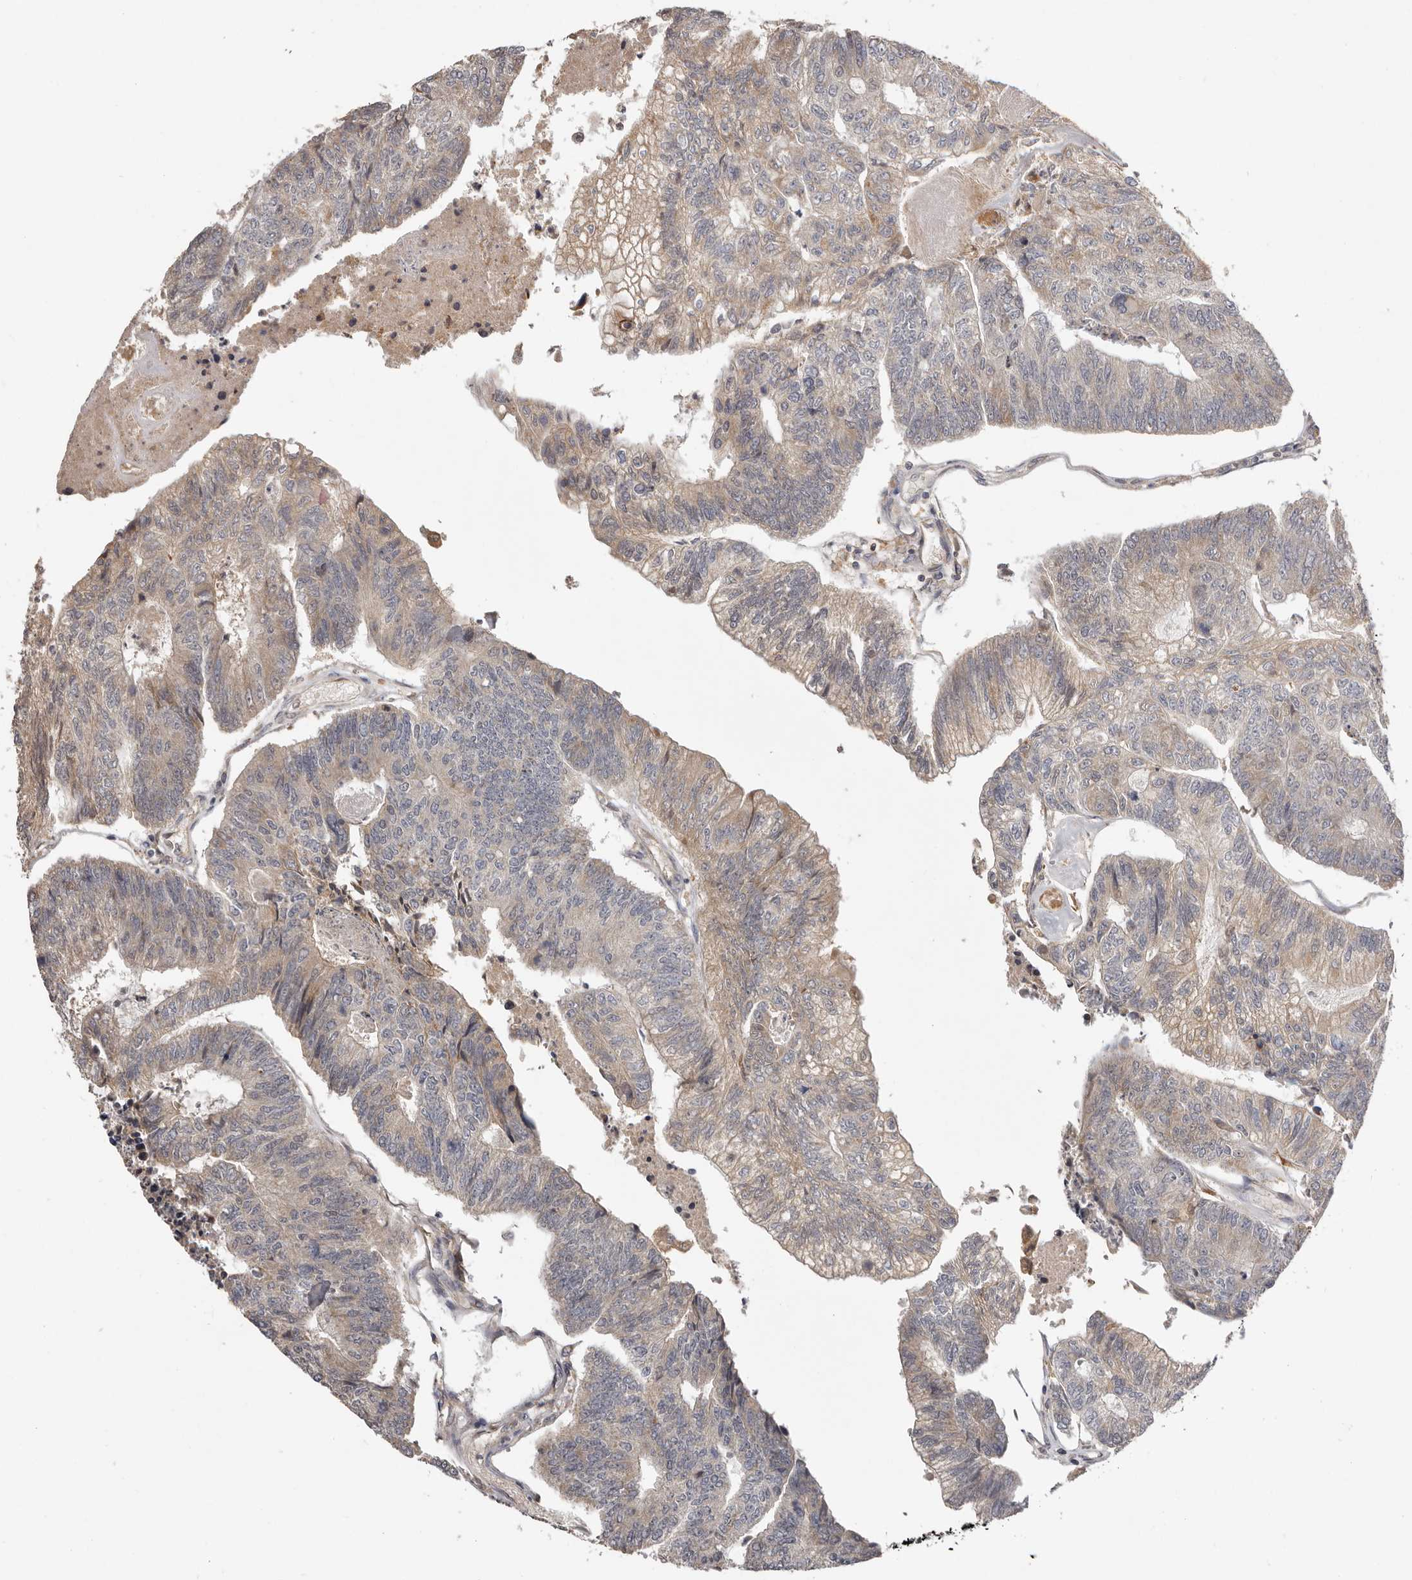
{"staining": {"intensity": "weak", "quantity": "25%-75%", "location": "cytoplasmic/membranous"}, "tissue": "colorectal cancer", "cell_type": "Tumor cells", "image_type": "cancer", "snomed": [{"axis": "morphology", "description": "Adenocarcinoma, NOS"}, {"axis": "topography", "description": "Colon"}], "caption": "Approximately 25%-75% of tumor cells in human colorectal cancer (adenocarcinoma) exhibit weak cytoplasmic/membranous protein expression as visualized by brown immunohistochemical staining.", "gene": "UBR2", "patient": {"sex": "female", "age": 67}}